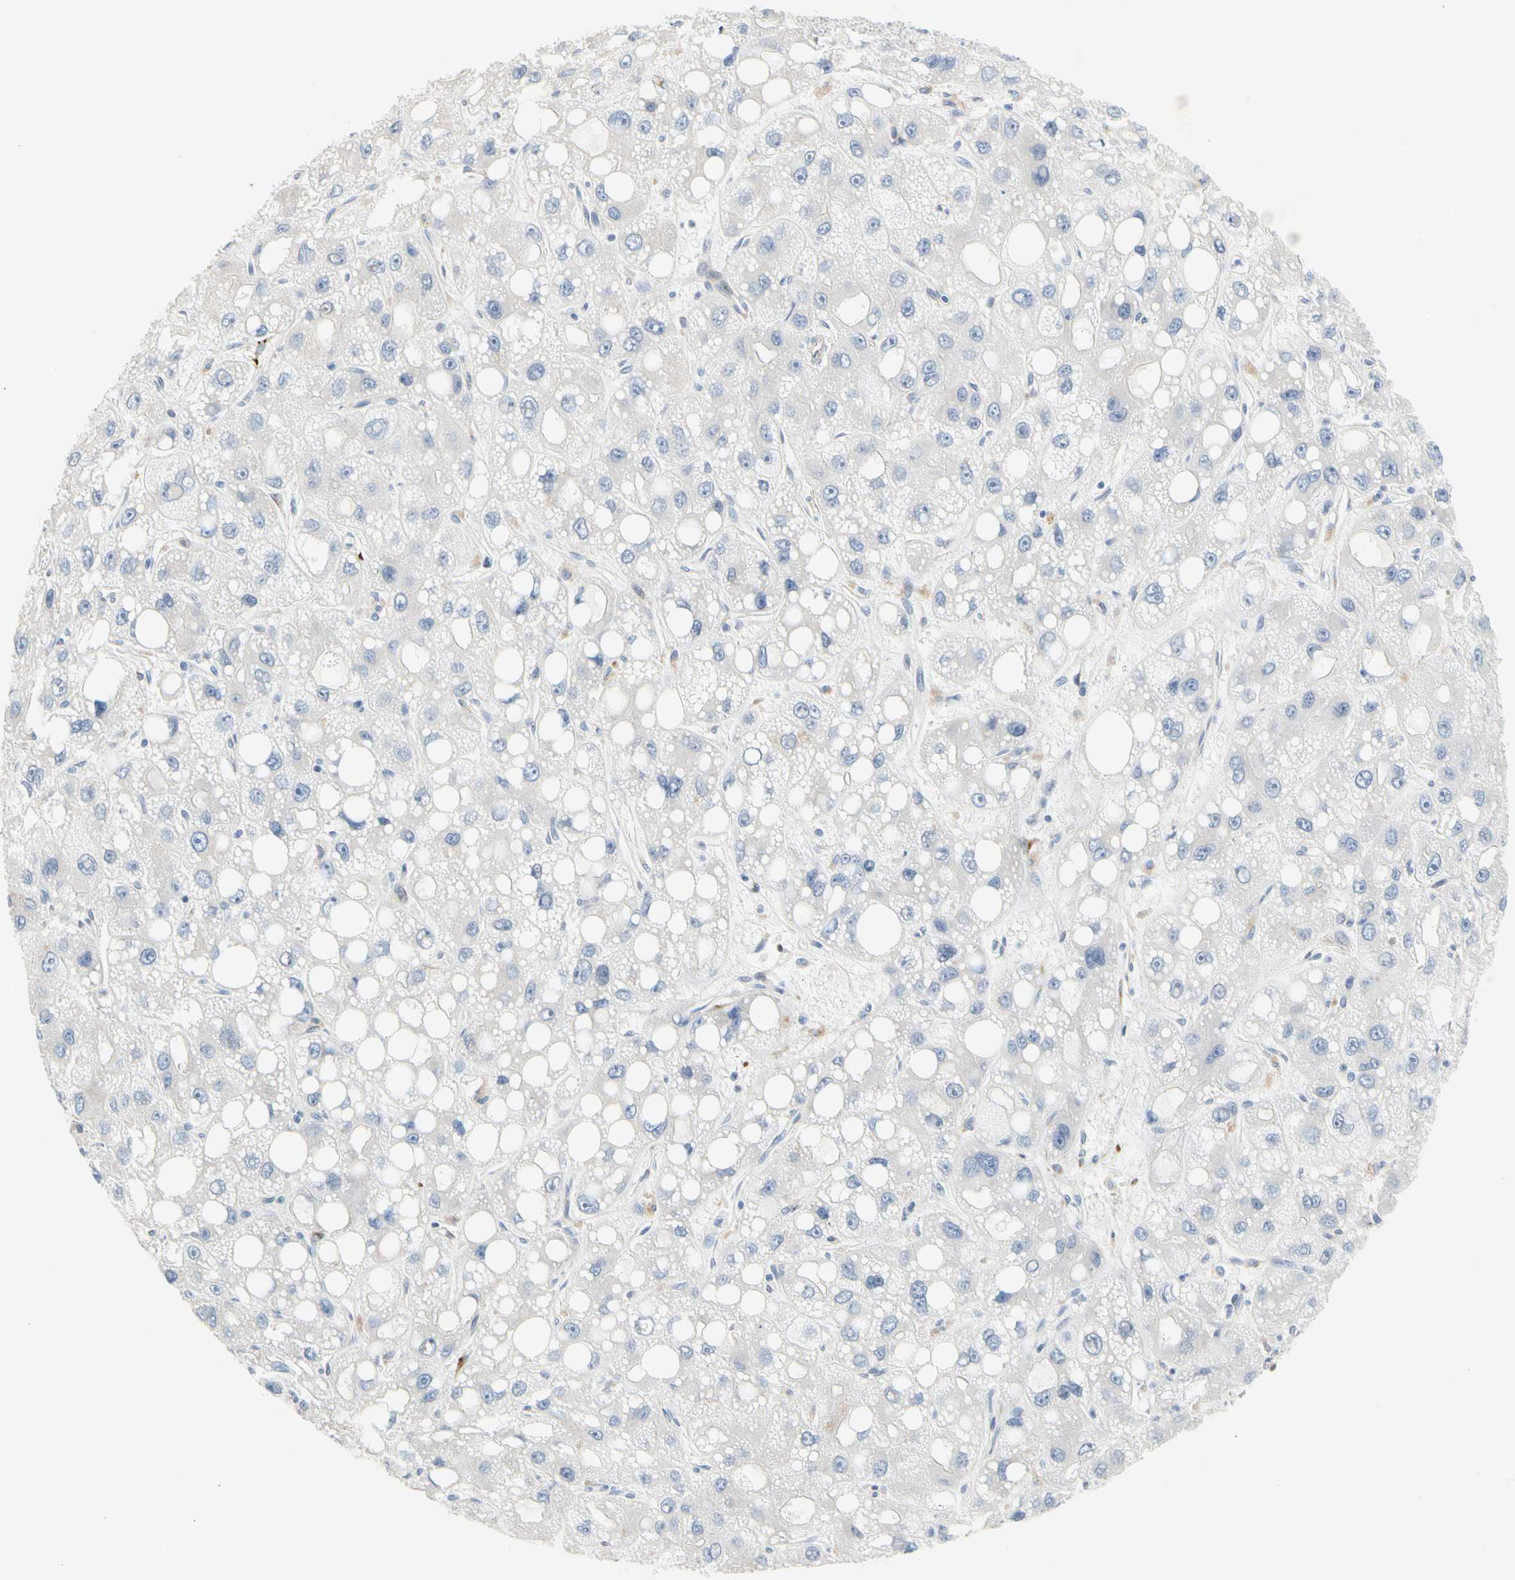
{"staining": {"intensity": "negative", "quantity": "none", "location": "none"}, "tissue": "liver cancer", "cell_type": "Tumor cells", "image_type": "cancer", "snomed": [{"axis": "morphology", "description": "Carcinoma, Hepatocellular, NOS"}, {"axis": "topography", "description": "Liver"}], "caption": "IHC micrograph of neoplastic tissue: human hepatocellular carcinoma (liver) stained with DAB demonstrates no significant protein positivity in tumor cells.", "gene": "ZNF236", "patient": {"sex": "male", "age": 55}}